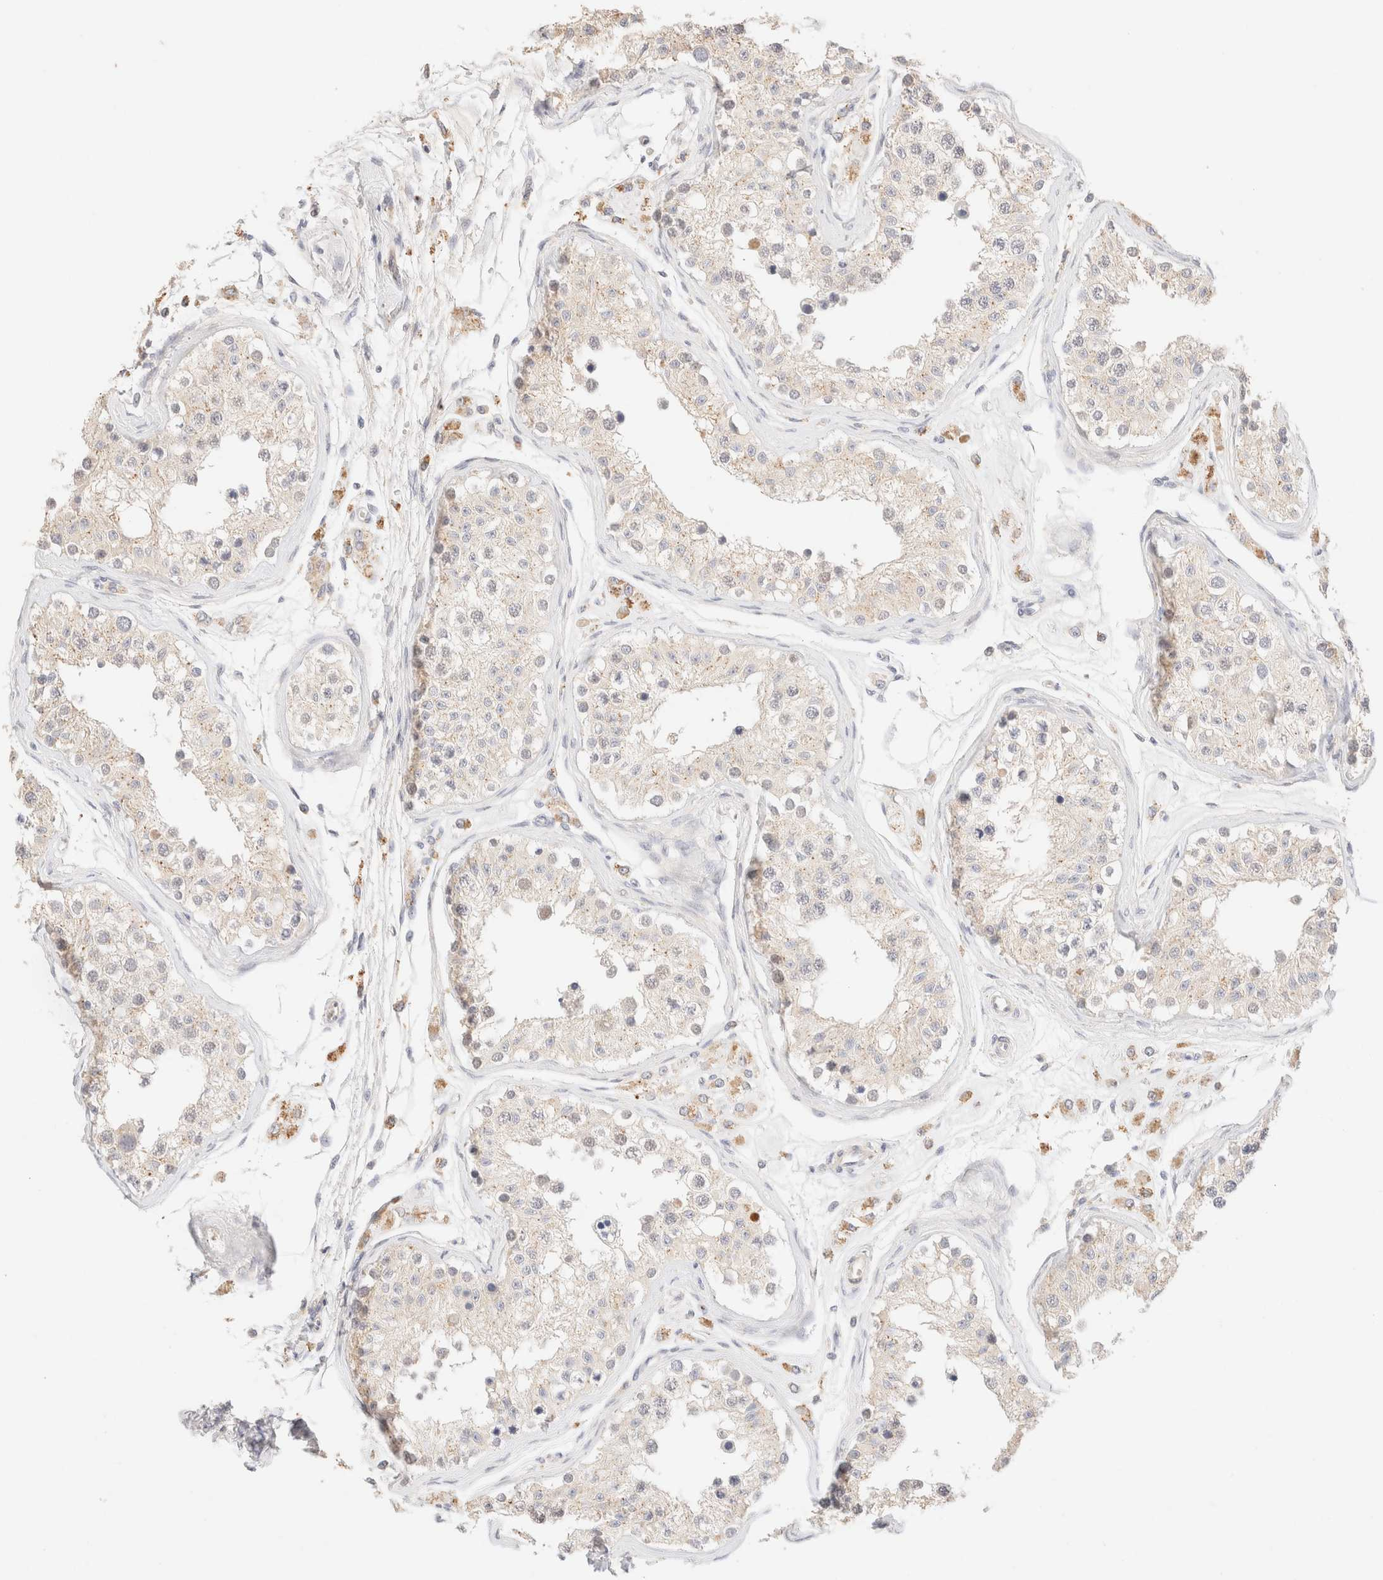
{"staining": {"intensity": "negative", "quantity": "none", "location": "none"}, "tissue": "testis", "cell_type": "Cells in seminiferous ducts", "image_type": "normal", "snomed": [{"axis": "morphology", "description": "Normal tissue, NOS"}, {"axis": "morphology", "description": "Adenocarcinoma, metastatic, NOS"}, {"axis": "topography", "description": "Testis"}], "caption": "There is no significant positivity in cells in seminiferous ducts of testis. (Brightfield microscopy of DAB (3,3'-diaminobenzidine) IHC at high magnification).", "gene": "SNTB1", "patient": {"sex": "male", "age": 26}}